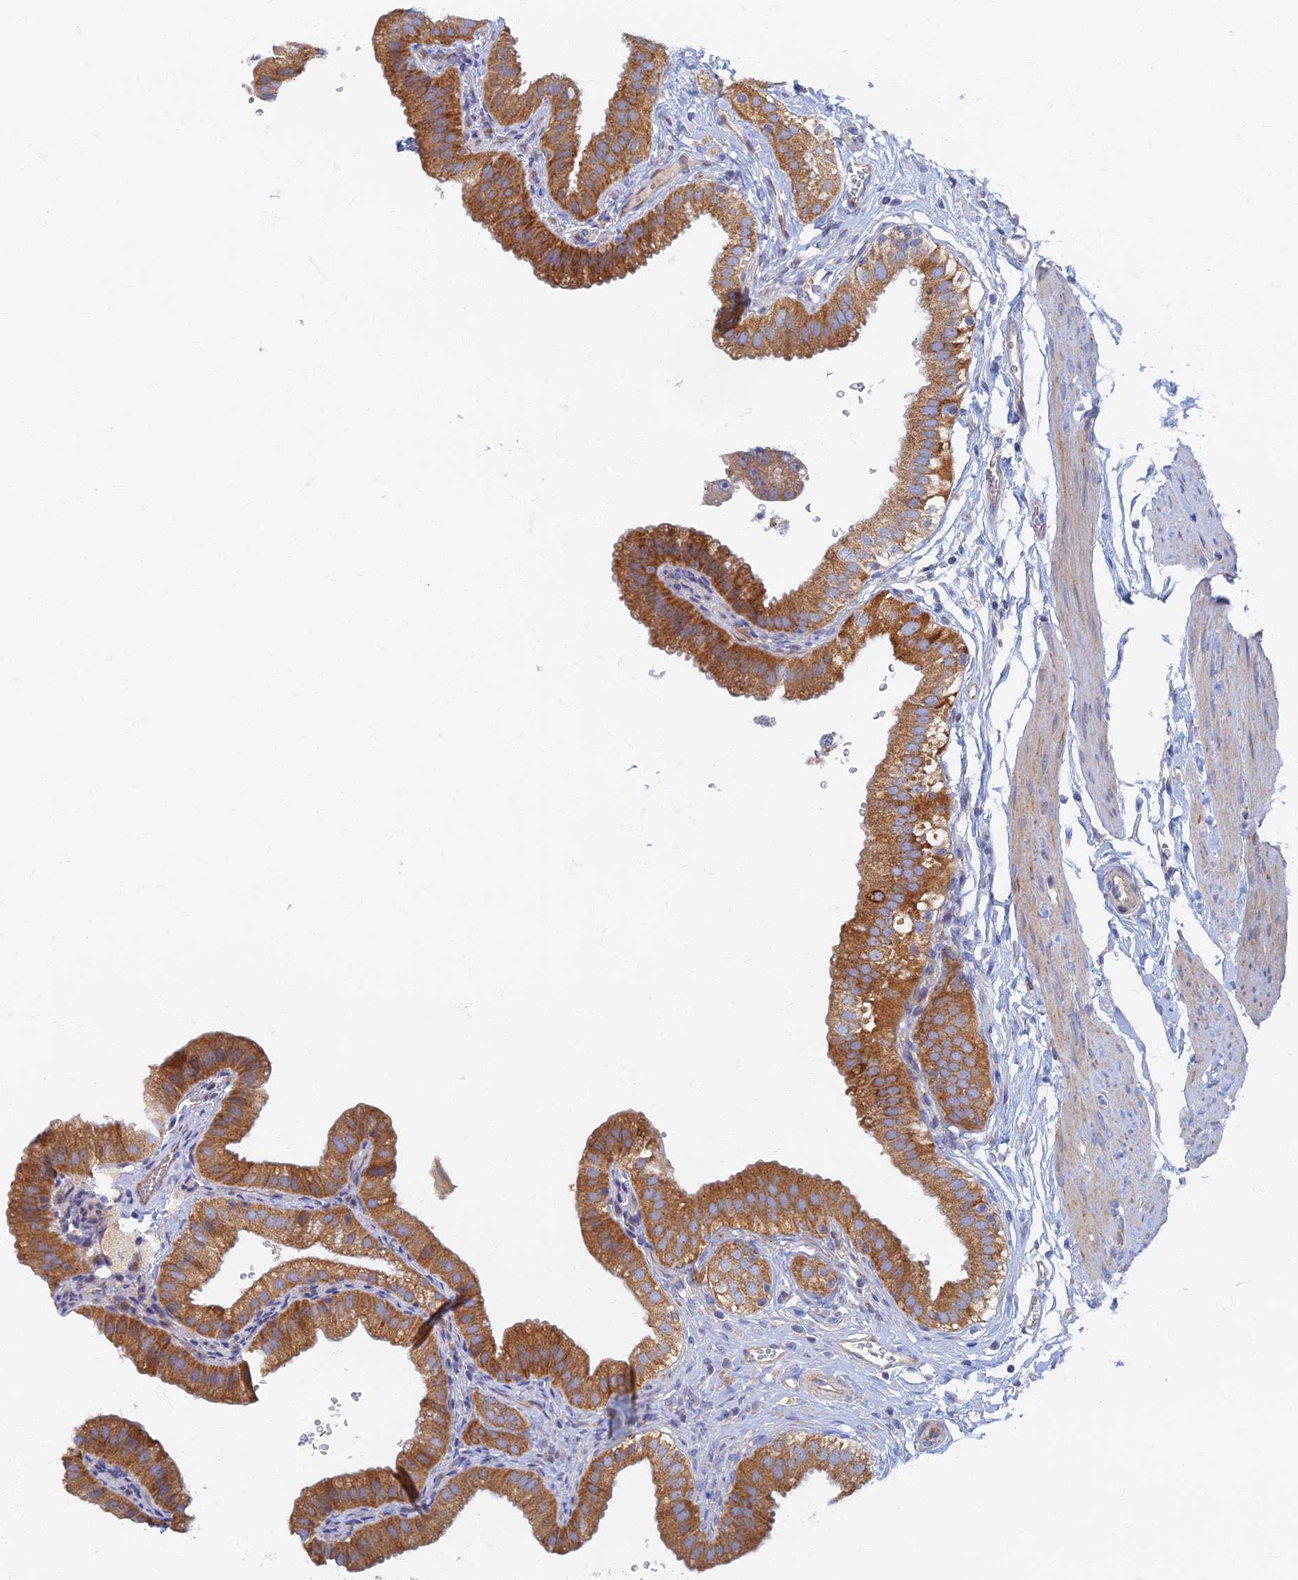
{"staining": {"intensity": "moderate", "quantity": ">75%", "location": "cytoplasmic/membranous"}, "tissue": "gallbladder", "cell_type": "Glandular cells", "image_type": "normal", "snomed": [{"axis": "morphology", "description": "Normal tissue, NOS"}, {"axis": "topography", "description": "Gallbladder"}], "caption": "A brown stain labels moderate cytoplasmic/membranous positivity of a protein in glandular cells of benign human gallbladder. The staining was performed using DAB to visualize the protein expression in brown, while the nuclei were stained in blue with hematoxylin (Magnification: 20x).", "gene": "TMEM44", "patient": {"sex": "female", "age": 61}}